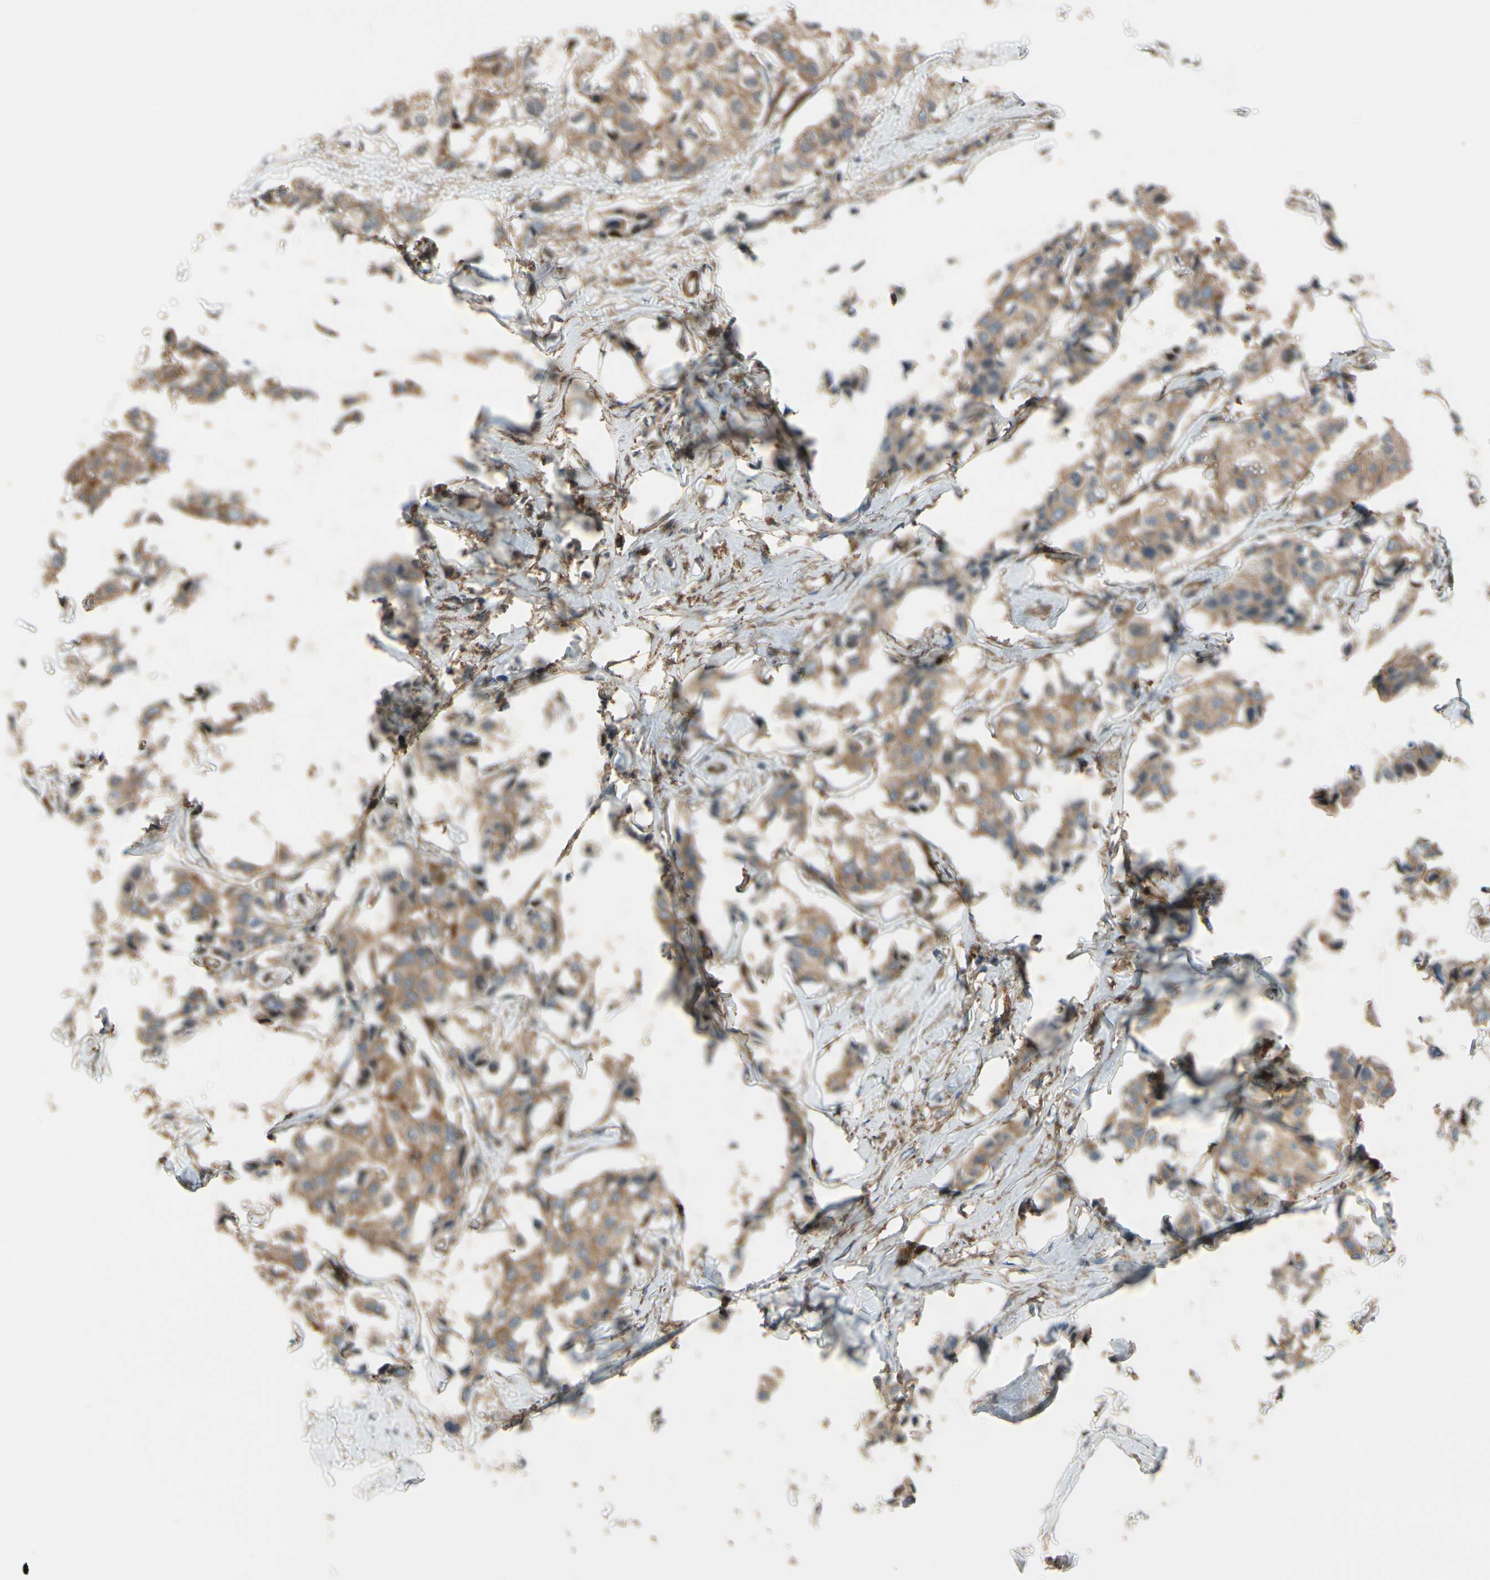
{"staining": {"intensity": "moderate", "quantity": ">75%", "location": "cytoplasmic/membranous"}, "tissue": "breast cancer", "cell_type": "Tumor cells", "image_type": "cancer", "snomed": [{"axis": "morphology", "description": "Duct carcinoma"}, {"axis": "topography", "description": "Breast"}], "caption": "Immunohistochemical staining of human breast infiltrating ductal carcinoma exhibits medium levels of moderate cytoplasmic/membranous expression in approximately >75% of tumor cells.", "gene": "EPS15", "patient": {"sex": "female", "age": 80}}